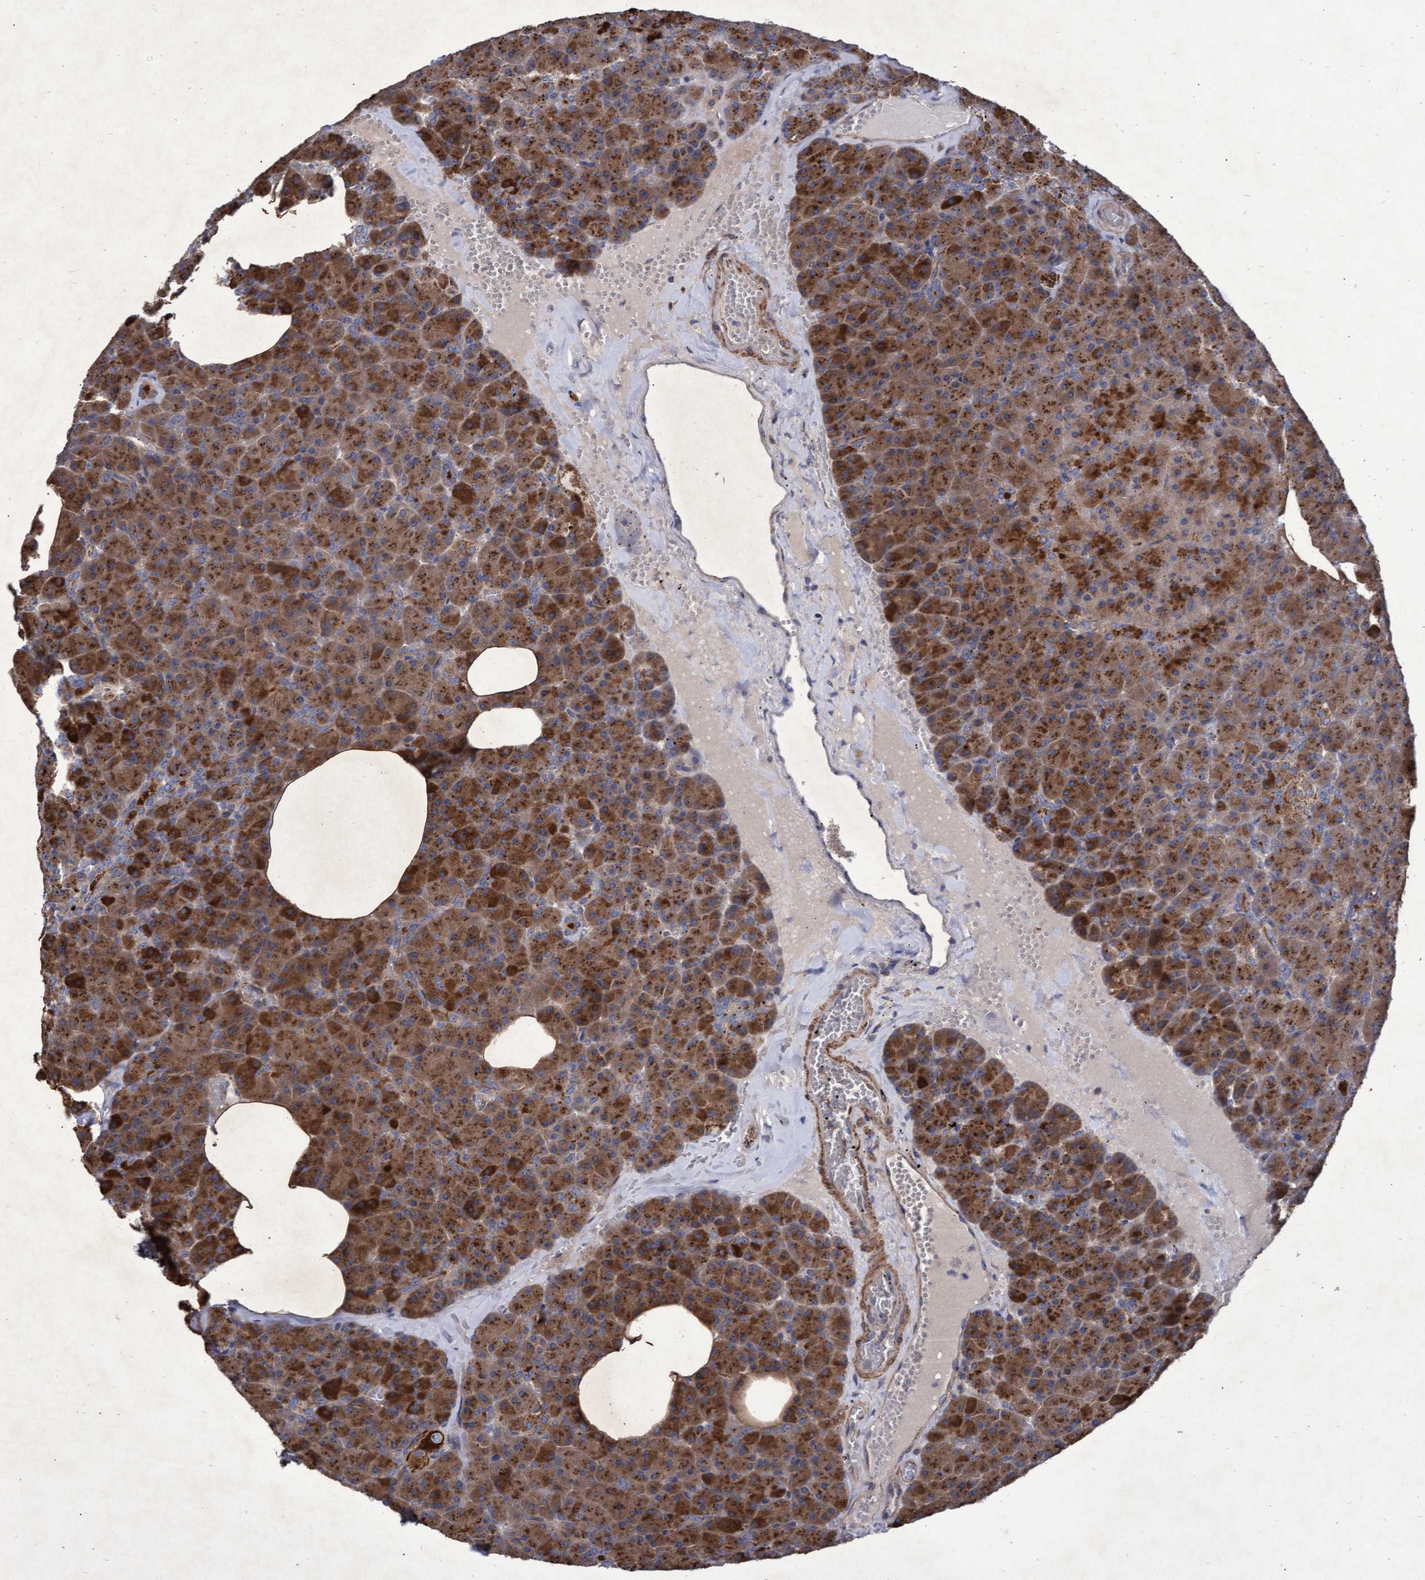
{"staining": {"intensity": "strong", "quantity": ">75%", "location": "cytoplasmic/membranous"}, "tissue": "pancreas", "cell_type": "Exocrine glandular cells", "image_type": "normal", "snomed": [{"axis": "morphology", "description": "Normal tissue, NOS"}, {"axis": "morphology", "description": "Carcinoid, malignant, NOS"}, {"axis": "topography", "description": "Pancreas"}], "caption": "A brown stain shows strong cytoplasmic/membranous staining of a protein in exocrine glandular cells of normal pancreas. The staining was performed using DAB, with brown indicating positive protein expression. Nuclei are stained blue with hematoxylin.", "gene": "ABCF2", "patient": {"sex": "female", "age": 35}}